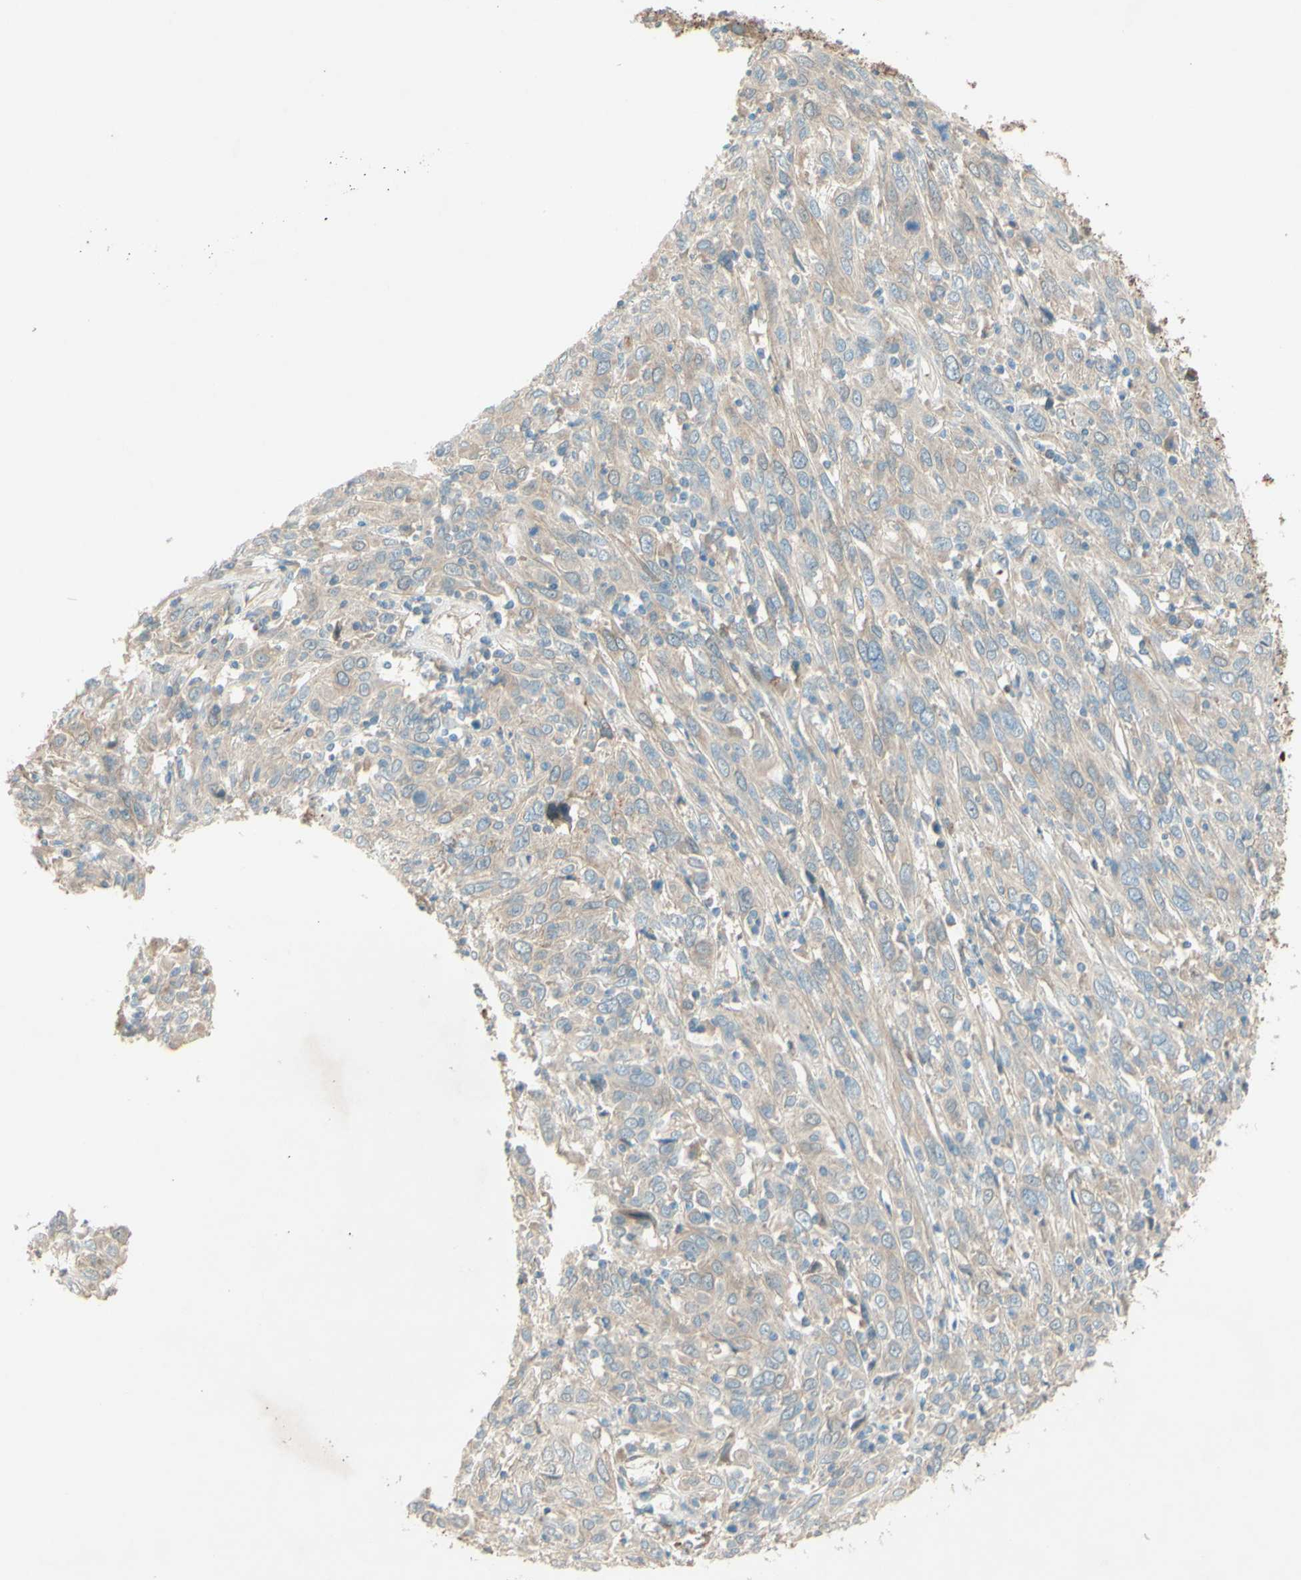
{"staining": {"intensity": "weak", "quantity": ">75%", "location": "cytoplasmic/membranous"}, "tissue": "cervical cancer", "cell_type": "Tumor cells", "image_type": "cancer", "snomed": [{"axis": "morphology", "description": "Squamous cell carcinoma, NOS"}, {"axis": "topography", "description": "Cervix"}], "caption": "The image shows a brown stain indicating the presence of a protein in the cytoplasmic/membranous of tumor cells in squamous cell carcinoma (cervical).", "gene": "ADAM17", "patient": {"sex": "female", "age": 46}}